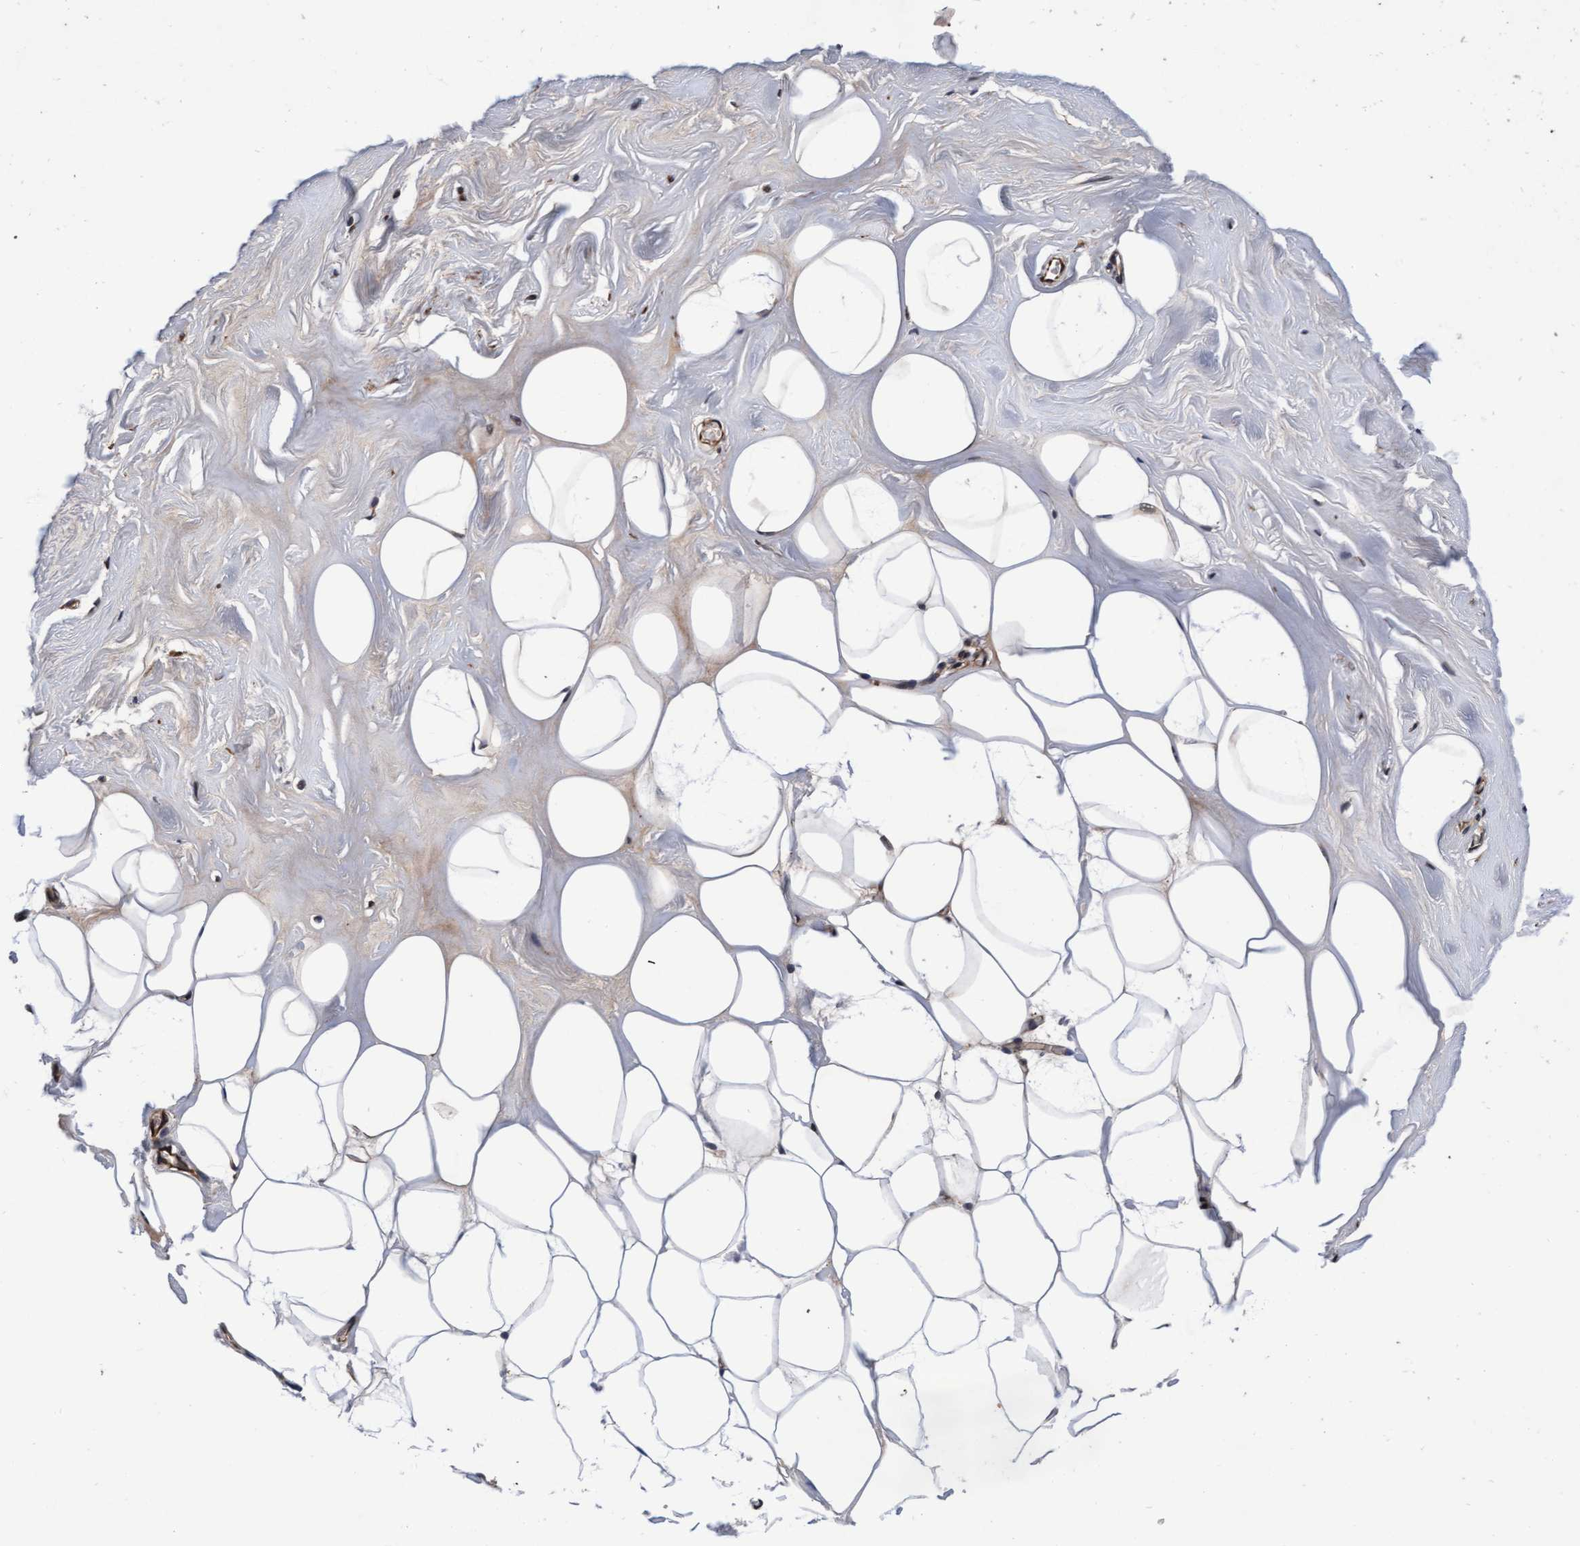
{"staining": {"intensity": "strong", "quantity": ">75%", "location": "cytoplasmic/membranous"}, "tissue": "adipose tissue", "cell_type": "Adipocytes", "image_type": "normal", "snomed": [{"axis": "morphology", "description": "Normal tissue, NOS"}, {"axis": "morphology", "description": "Fibrosis, NOS"}, {"axis": "topography", "description": "Breast"}, {"axis": "topography", "description": "Adipose tissue"}], "caption": "Adipocytes reveal high levels of strong cytoplasmic/membranous expression in approximately >75% of cells in unremarkable adipose tissue.", "gene": "EFCAB13", "patient": {"sex": "female", "age": 39}}